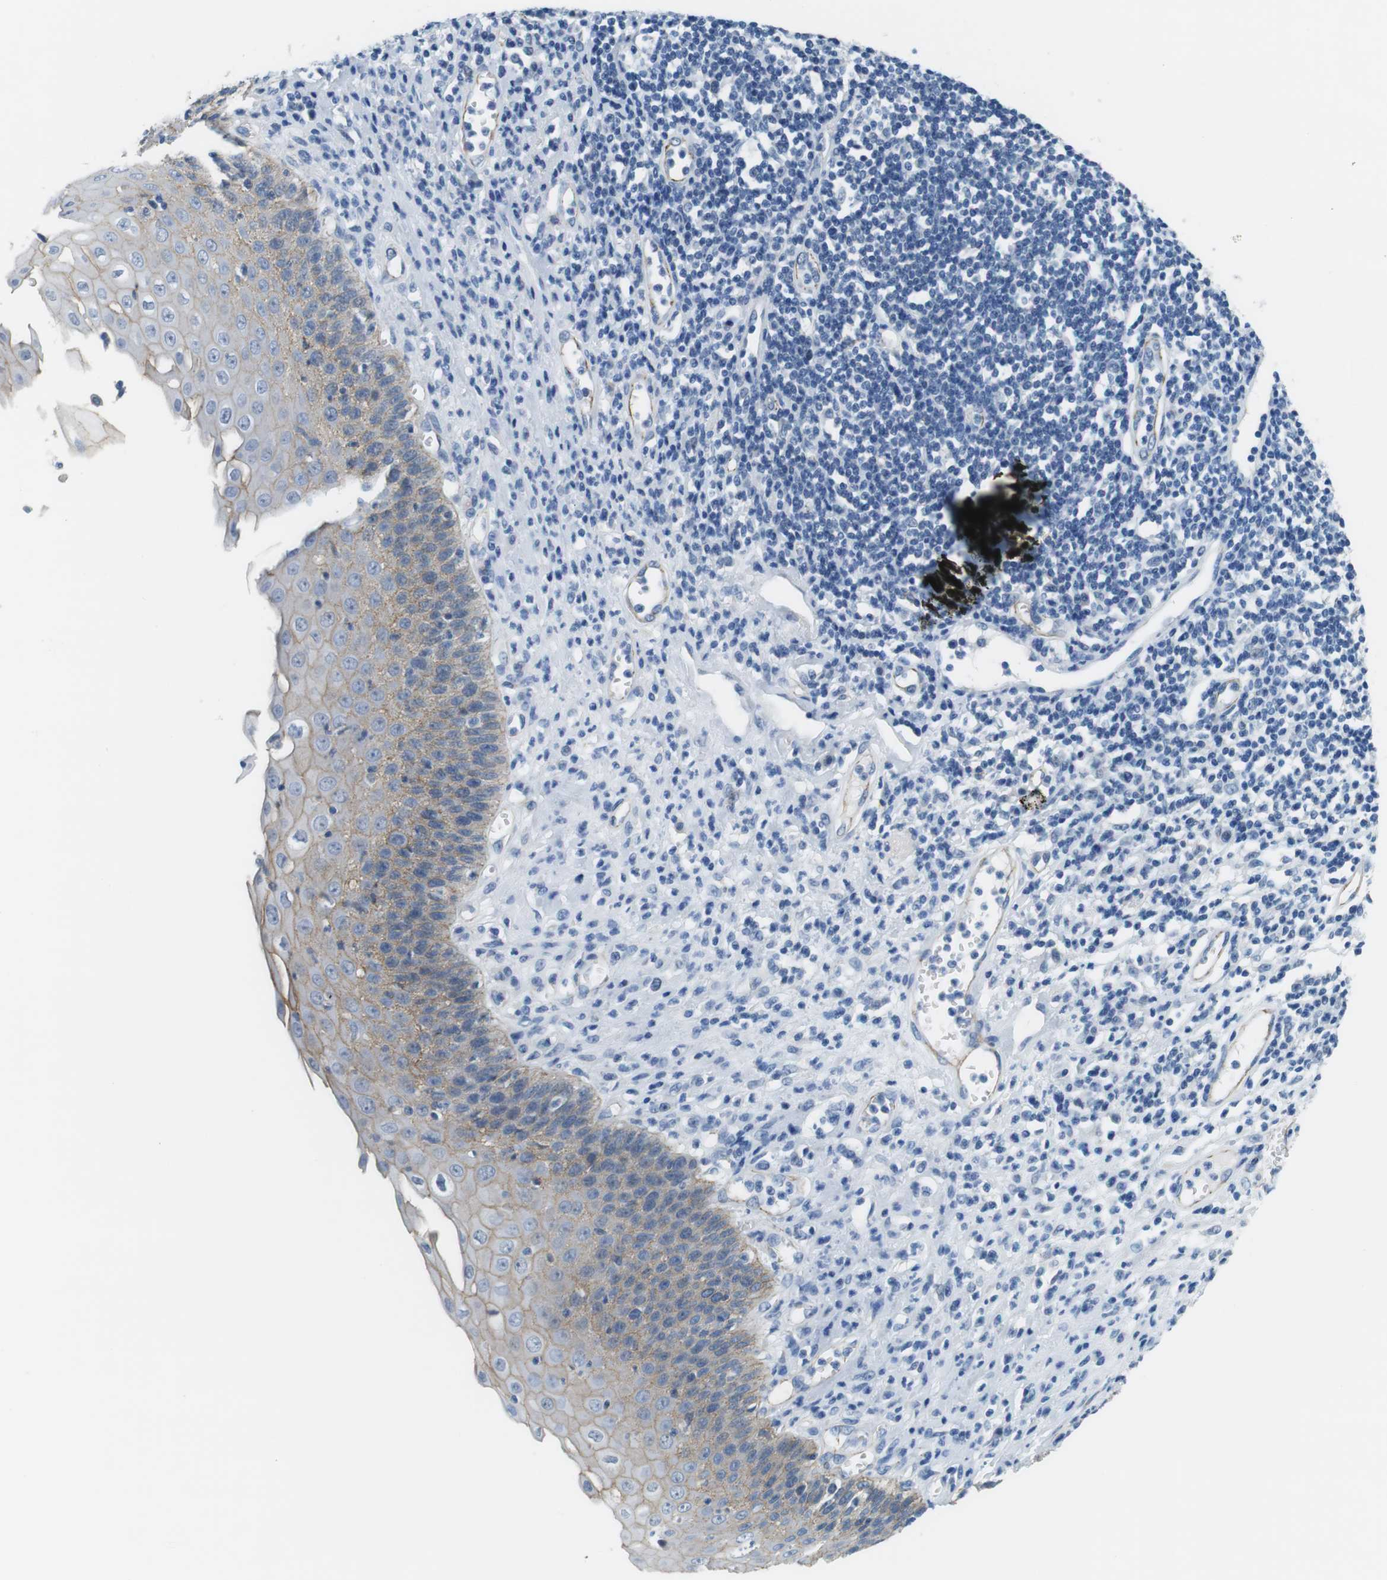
{"staining": {"intensity": "weak", "quantity": "25%-75%", "location": "cytoplasmic/membranous"}, "tissue": "esophagus", "cell_type": "Squamous epithelial cells", "image_type": "normal", "snomed": [{"axis": "morphology", "description": "Normal tissue, NOS"}, {"axis": "morphology", "description": "Squamous cell carcinoma, NOS"}, {"axis": "topography", "description": "Esophagus"}], "caption": "IHC (DAB) staining of benign esophagus reveals weak cytoplasmic/membranous protein staining in approximately 25%-75% of squamous epithelial cells.", "gene": "SLC6A6", "patient": {"sex": "male", "age": 65}}